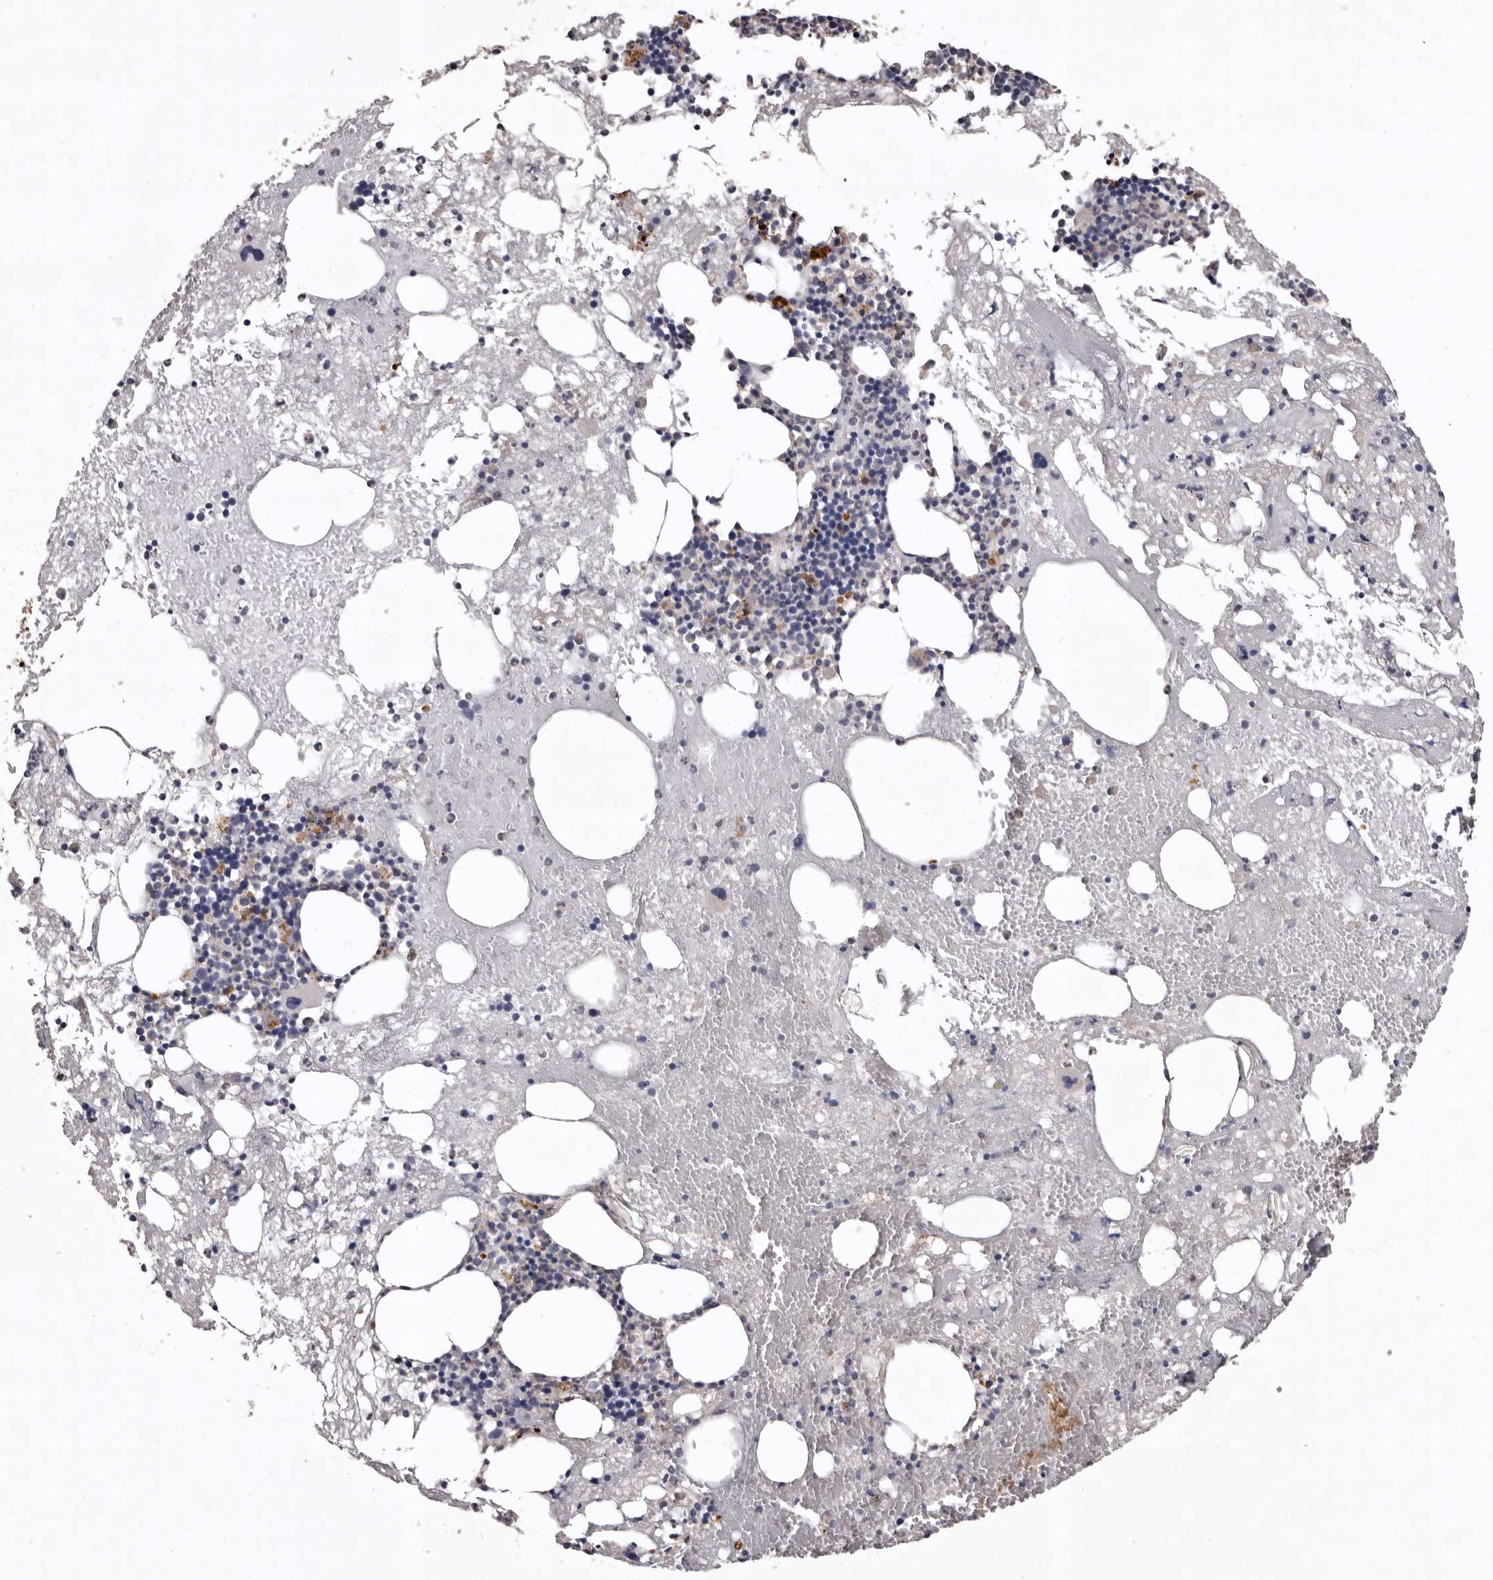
{"staining": {"intensity": "negative", "quantity": "none", "location": "none"}, "tissue": "bone marrow", "cell_type": "Hematopoietic cells", "image_type": "normal", "snomed": [{"axis": "morphology", "description": "Normal tissue, NOS"}, {"axis": "morphology", "description": "Inflammation, NOS"}, {"axis": "topography", "description": "Bone marrow"}], "caption": "IHC of benign bone marrow shows no expression in hematopoietic cells.", "gene": "SLC10A4", "patient": {"sex": "female", "age": 48}}